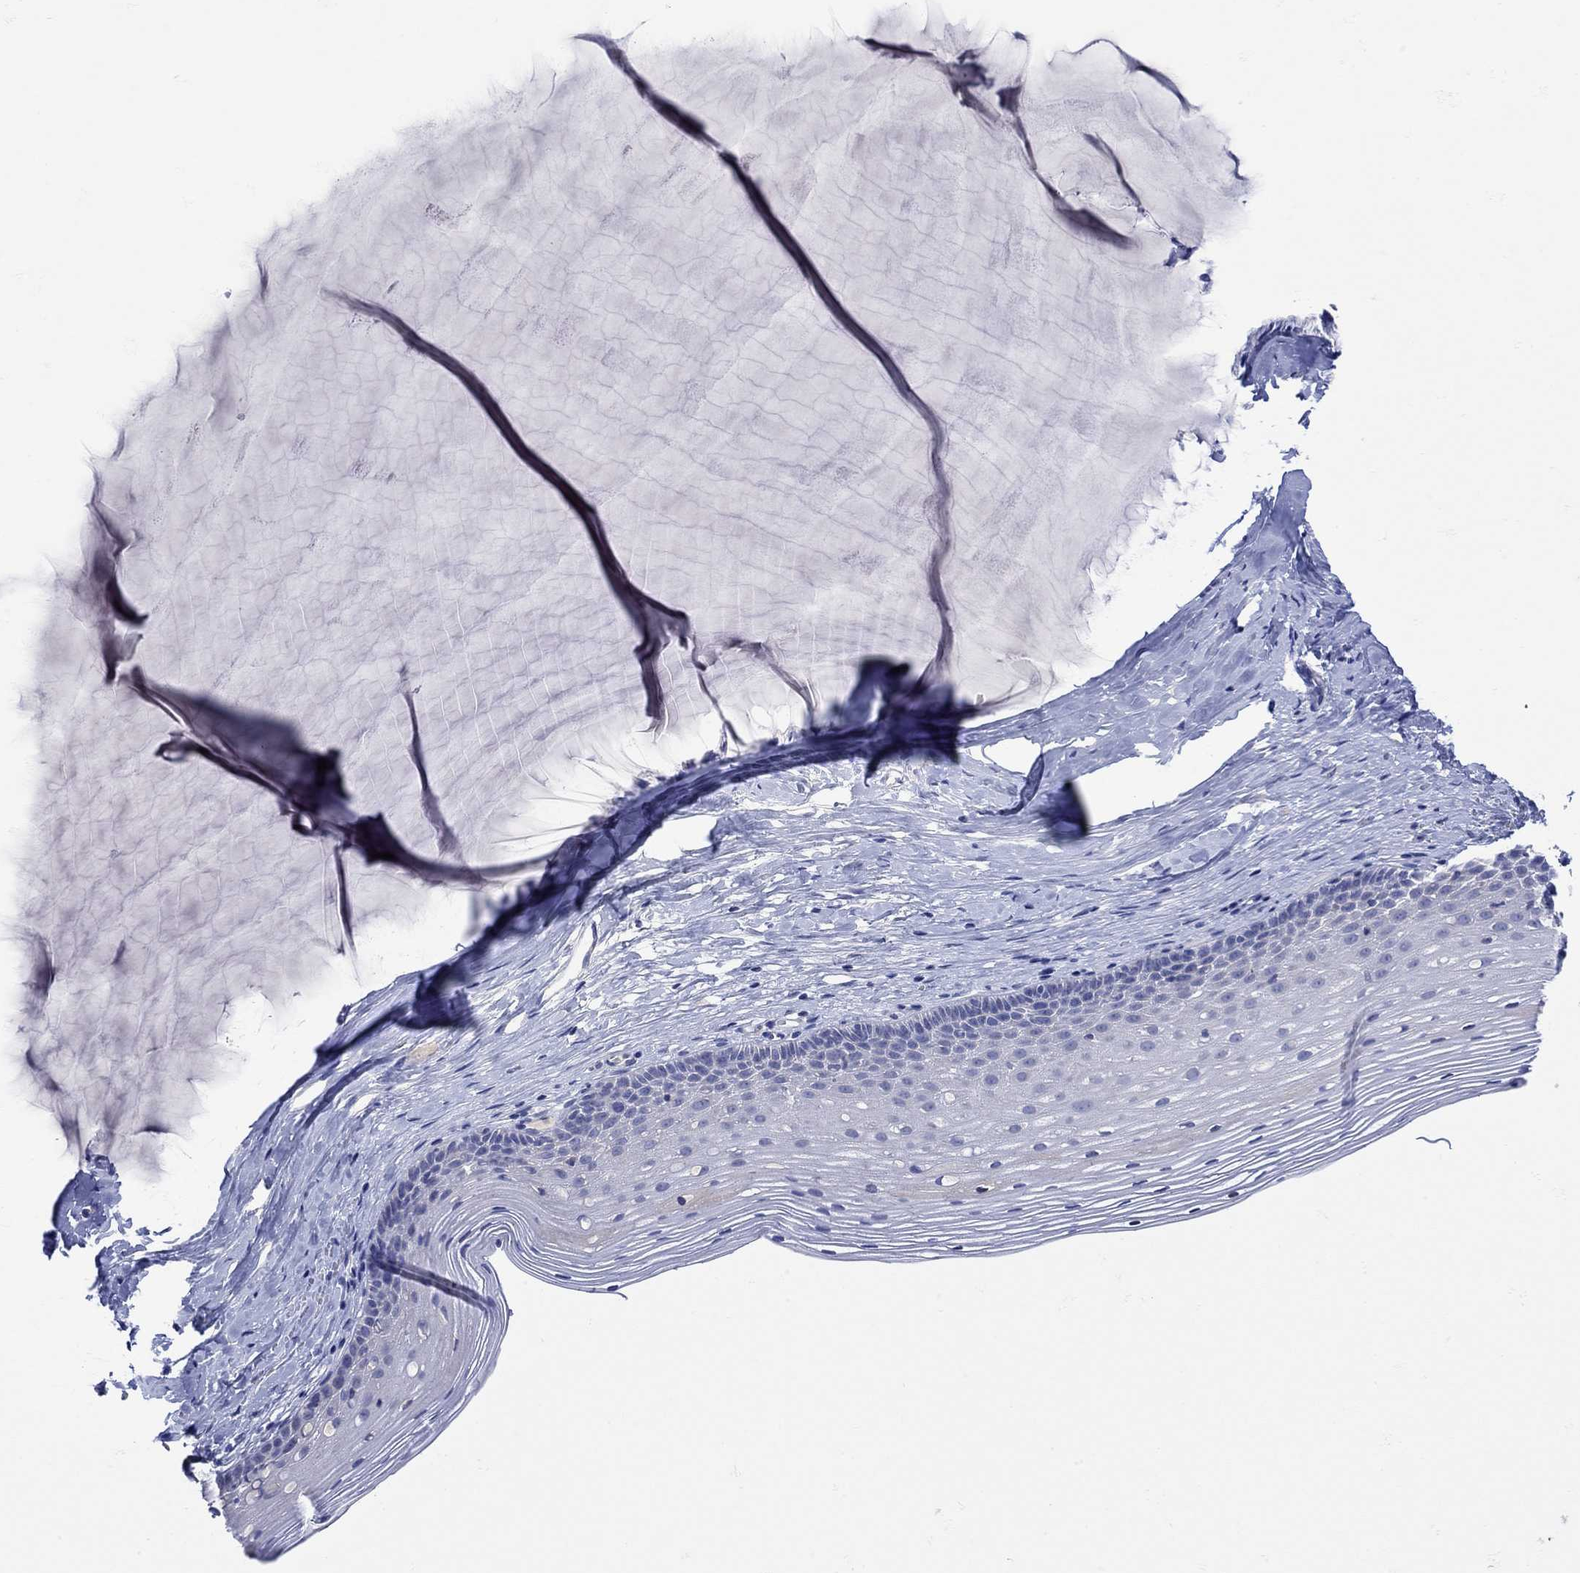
{"staining": {"intensity": "negative", "quantity": "none", "location": "none"}, "tissue": "cervix", "cell_type": "Glandular cells", "image_type": "normal", "snomed": [{"axis": "morphology", "description": "Normal tissue, NOS"}, {"axis": "topography", "description": "Cervix"}], "caption": "Glandular cells are negative for brown protein staining in normal cervix. (DAB (3,3'-diaminobenzidine) IHC, high magnification).", "gene": "MSI1", "patient": {"sex": "female", "age": 40}}